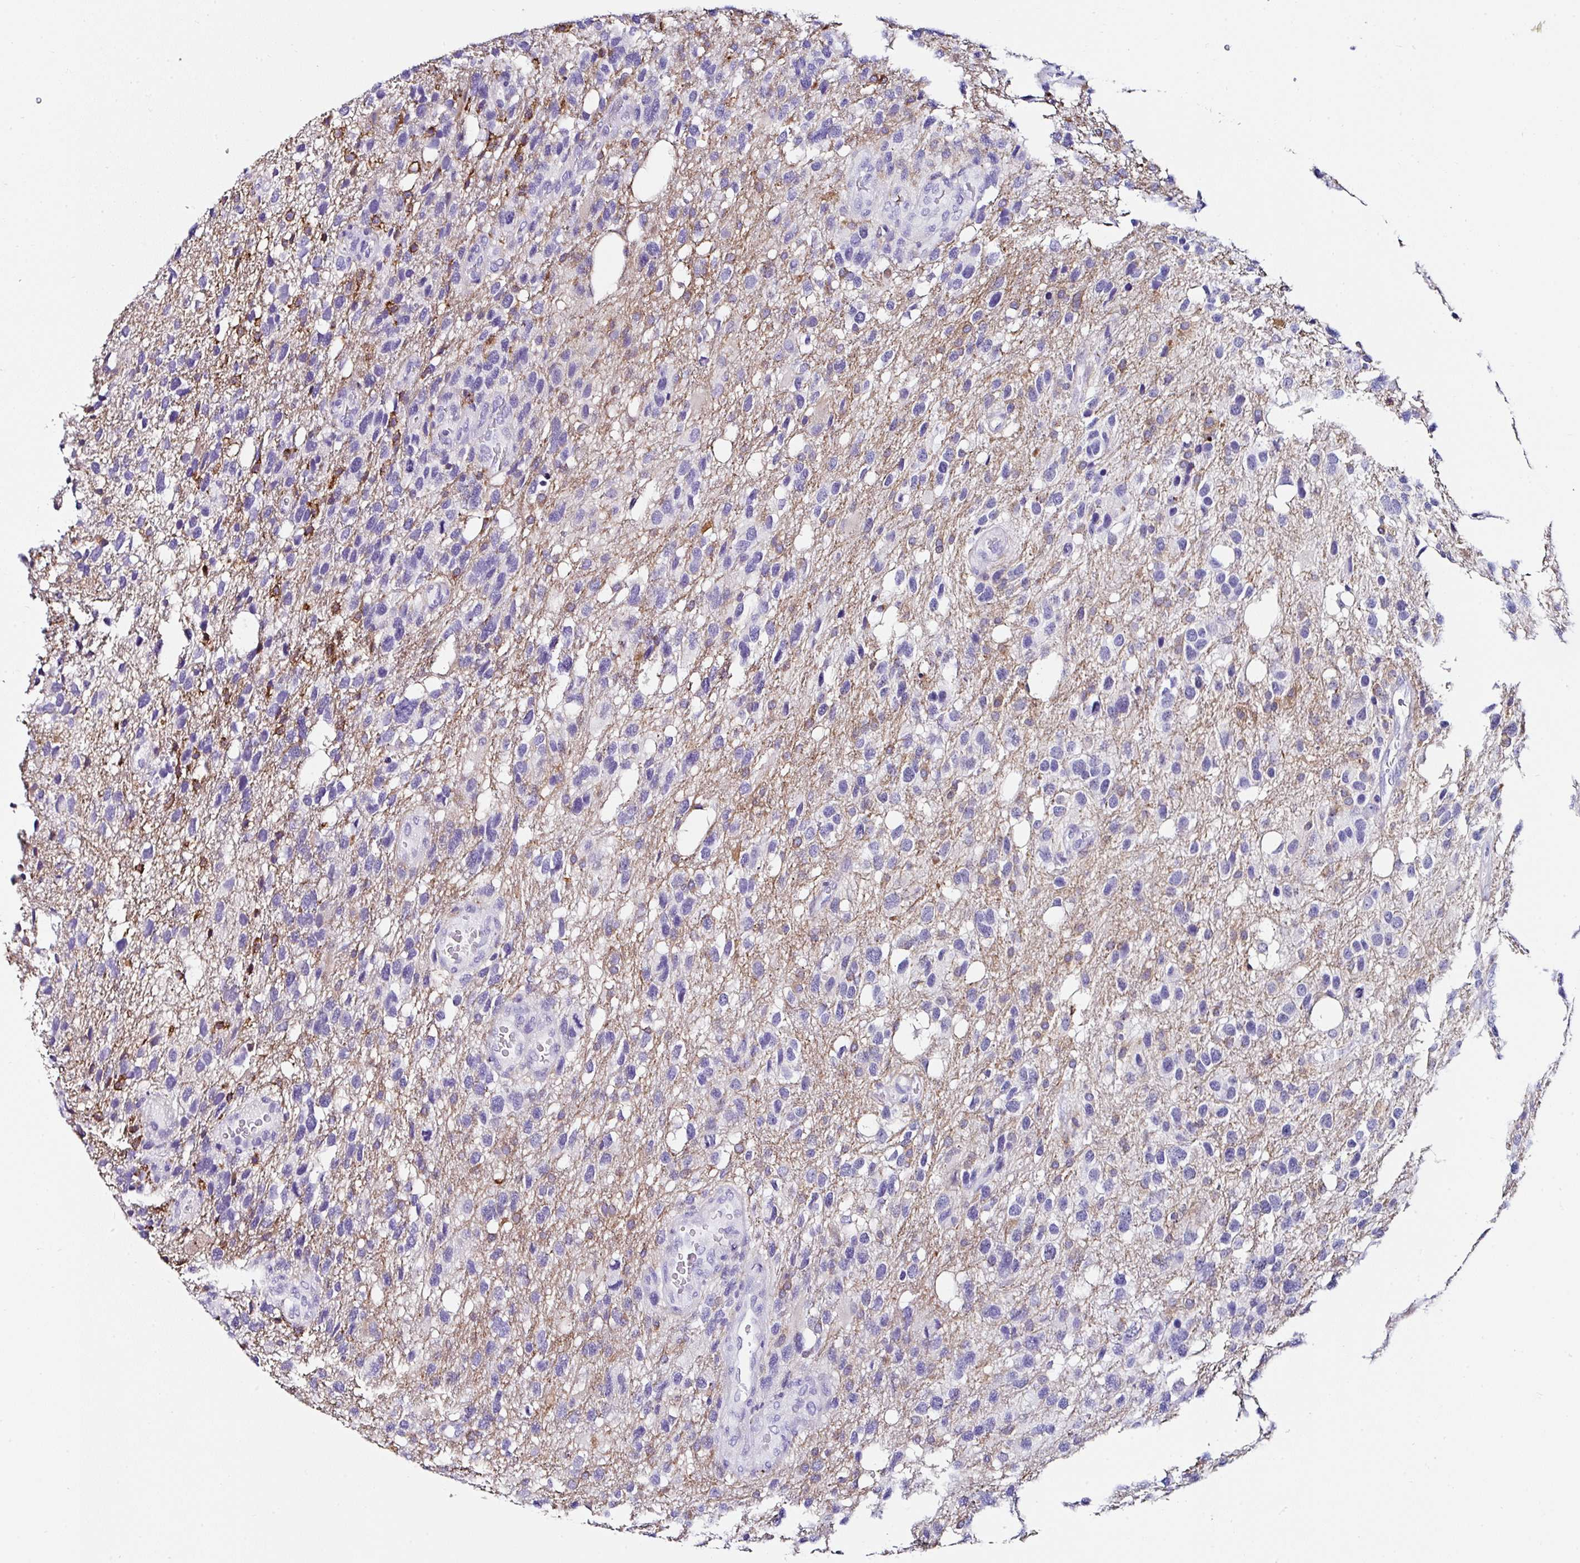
{"staining": {"intensity": "negative", "quantity": "none", "location": "none"}, "tissue": "glioma", "cell_type": "Tumor cells", "image_type": "cancer", "snomed": [{"axis": "morphology", "description": "Glioma, malignant, High grade"}, {"axis": "topography", "description": "Brain"}], "caption": "High power microscopy photomicrograph of an immunohistochemistry (IHC) image of high-grade glioma (malignant), revealing no significant positivity in tumor cells.", "gene": "UGT3A1", "patient": {"sex": "female", "age": 58}}